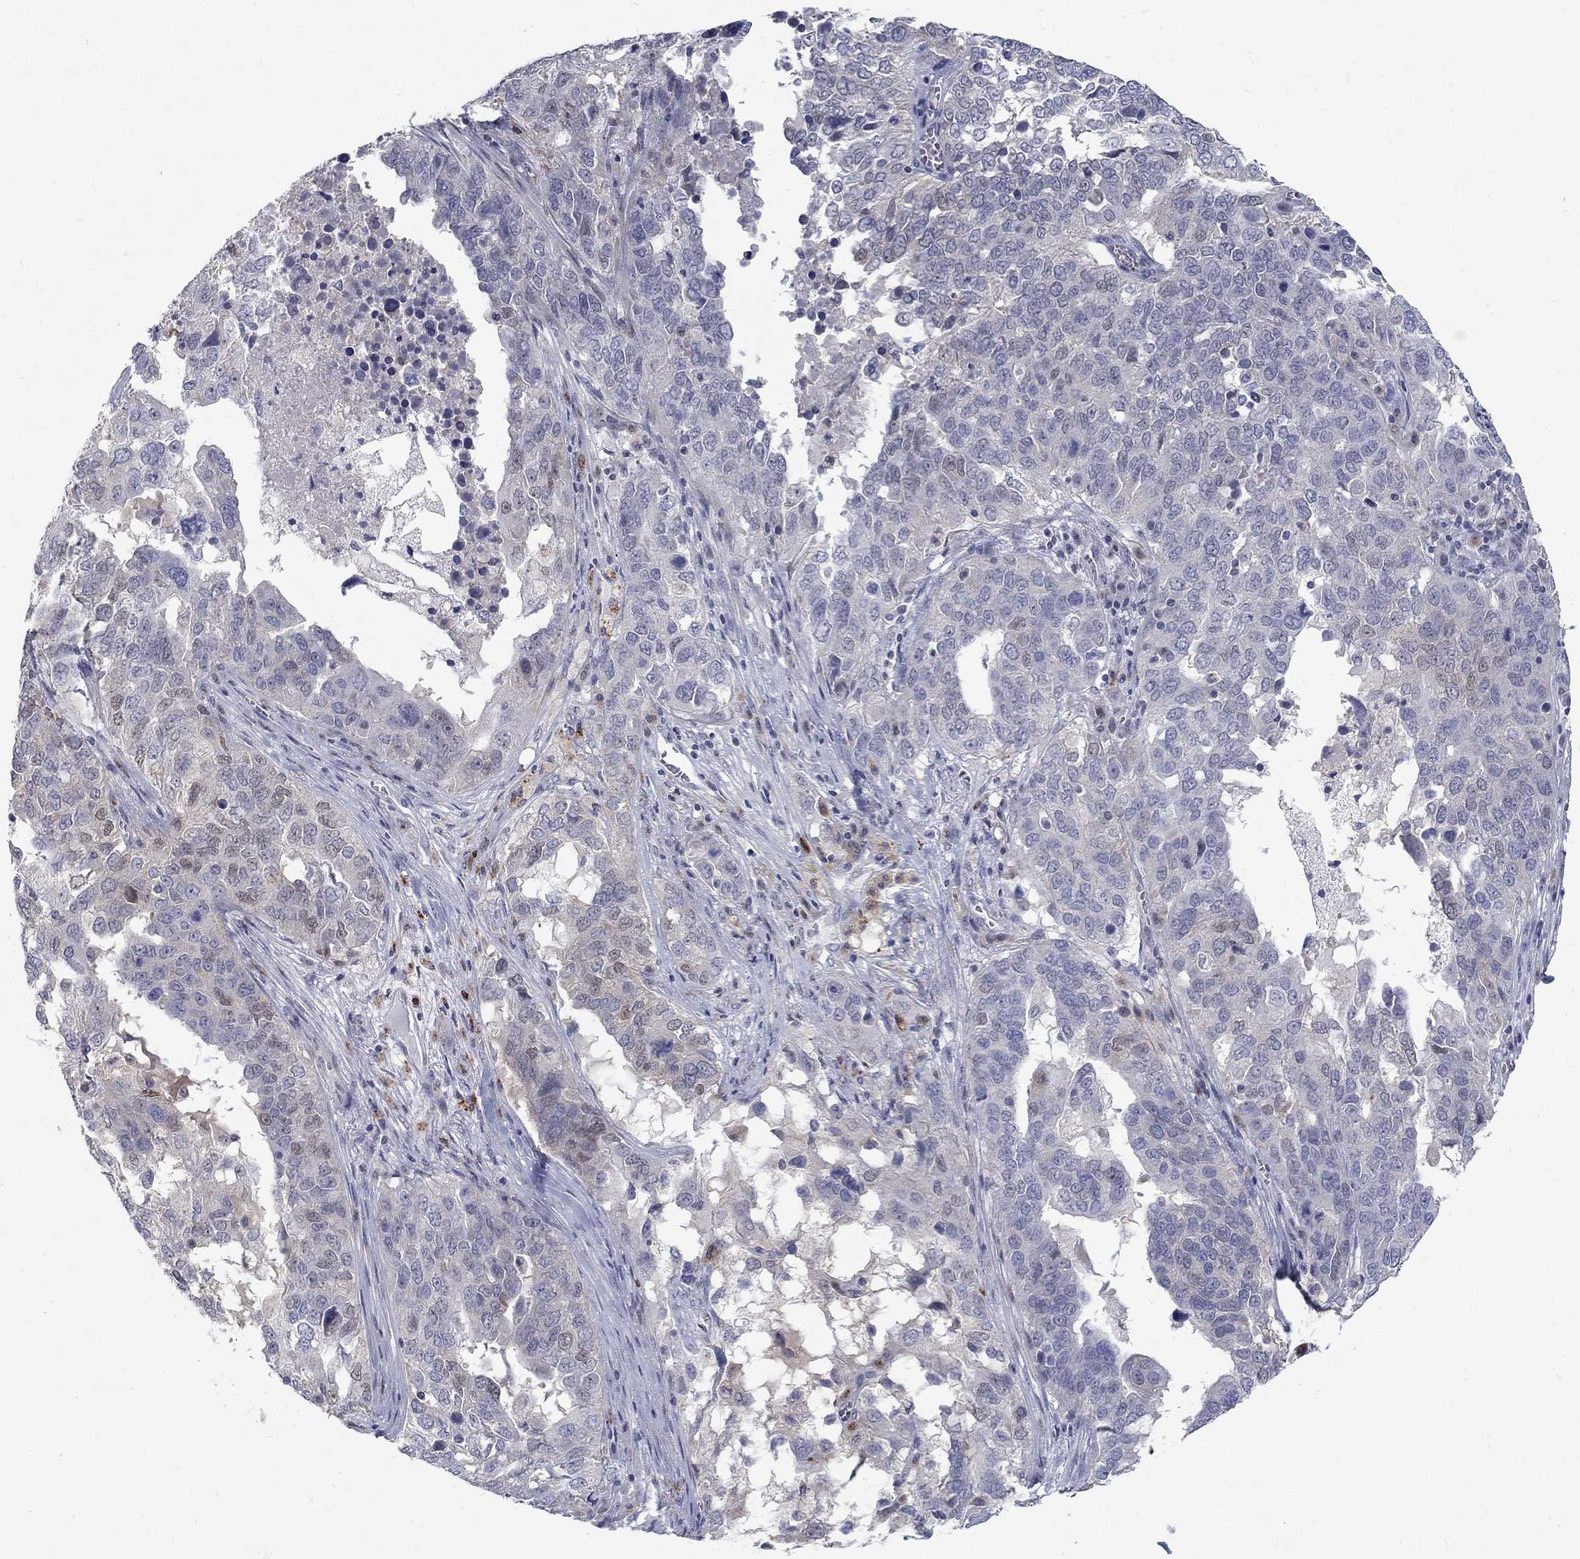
{"staining": {"intensity": "weak", "quantity": "<25%", "location": "nuclear"}, "tissue": "ovarian cancer", "cell_type": "Tumor cells", "image_type": "cancer", "snomed": [{"axis": "morphology", "description": "Carcinoma, endometroid"}, {"axis": "topography", "description": "Soft tissue"}, {"axis": "topography", "description": "Ovary"}], "caption": "High power microscopy photomicrograph of an immunohistochemistry micrograph of ovarian cancer (endometroid carcinoma), revealing no significant positivity in tumor cells. (DAB IHC with hematoxylin counter stain).", "gene": "MTSS2", "patient": {"sex": "female", "age": 52}}